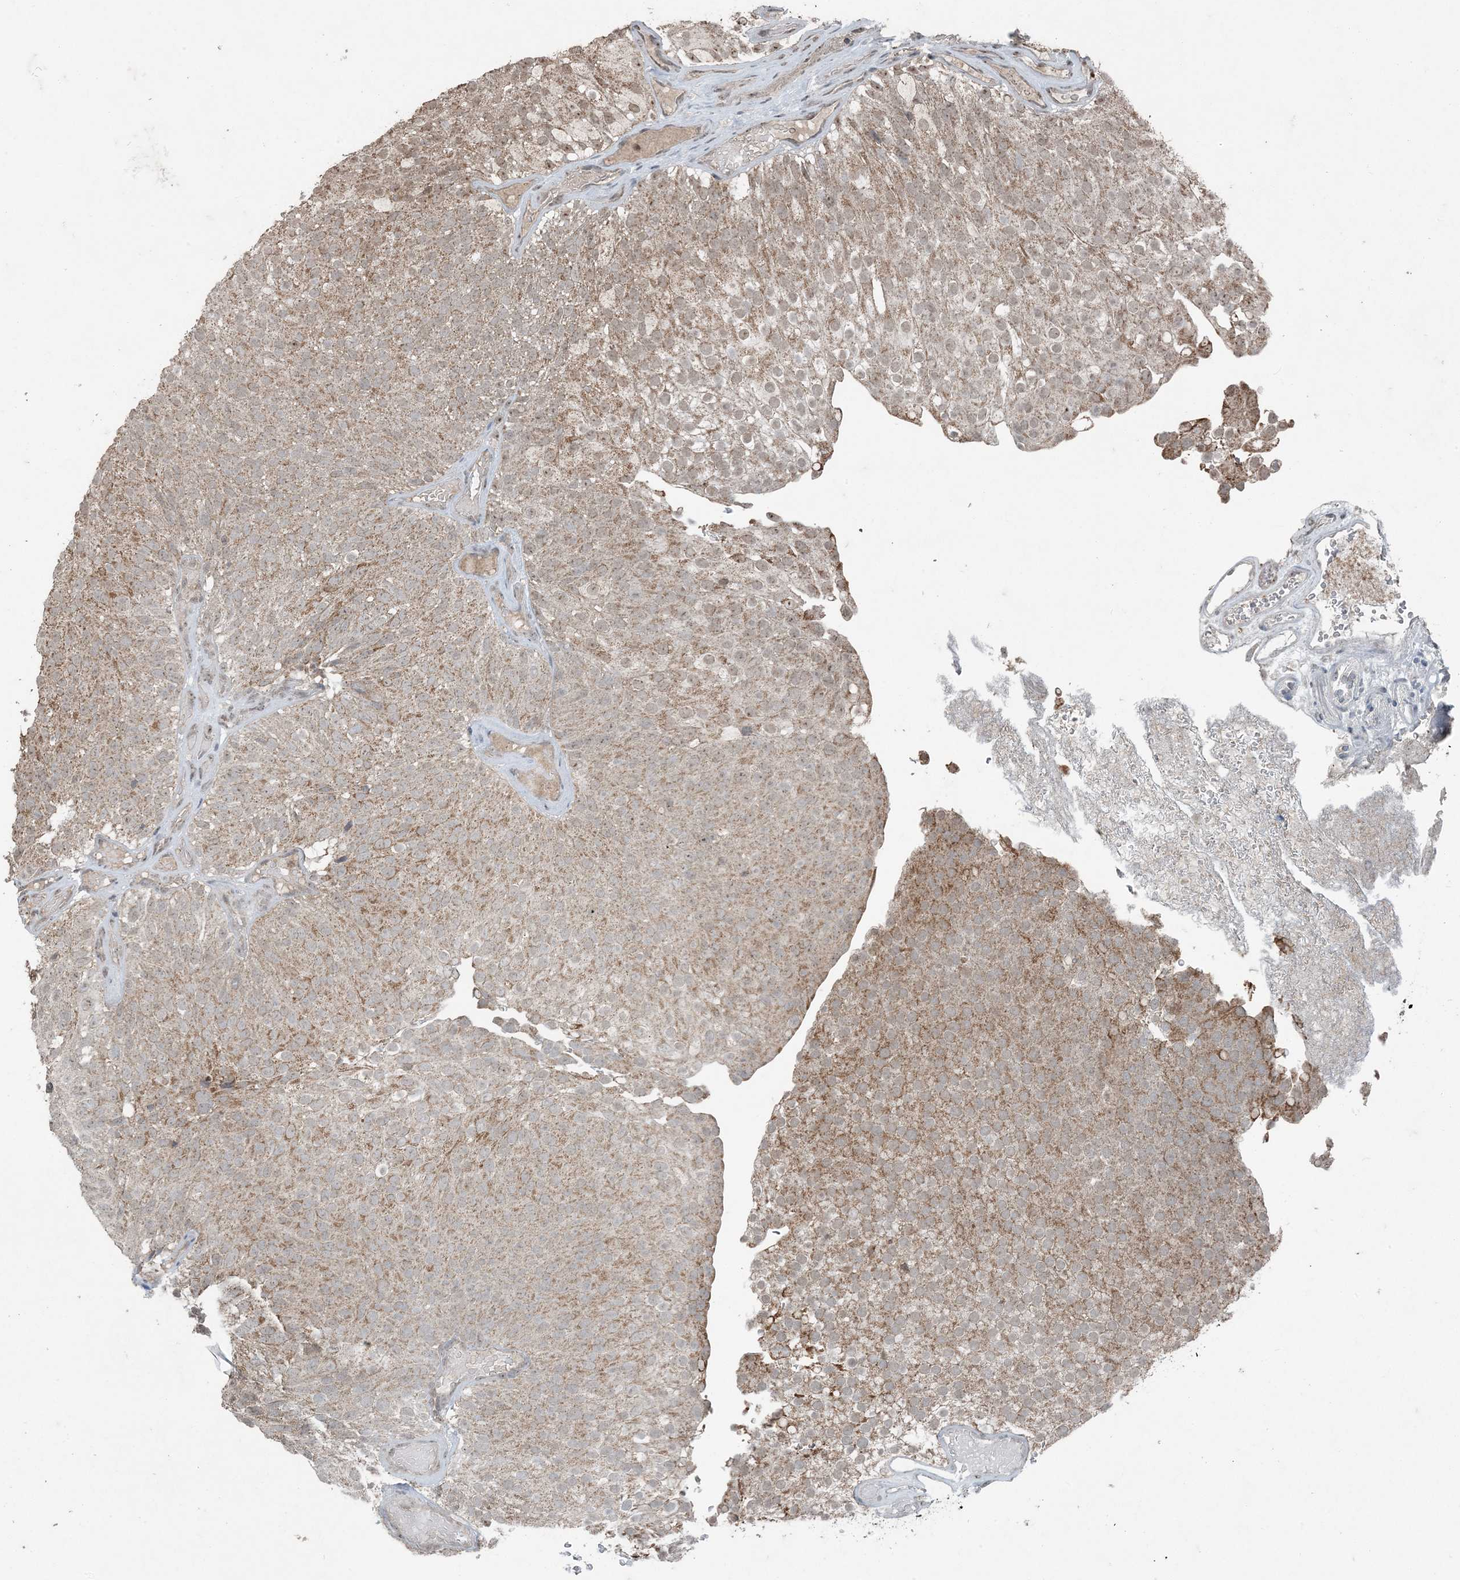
{"staining": {"intensity": "moderate", "quantity": ">75%", "location": "cytoplasmic/membranous"}, "tissue": "urothelial cancer", "cell_type": "Tumor cells", "image_type": "cancer", "snomed": [{"axis": "morphology", "description": "Urothelial carcinoma, Low grade"}, {"axis": "topography", "description": "Urinary bladder"}], "caption": "Urothelial carcinoma (low-grade) stained with a protein marker reveals moderate staining in tumor cells.", "gene": "GNL1", "patient": {"sex": "male", "age": 78}}